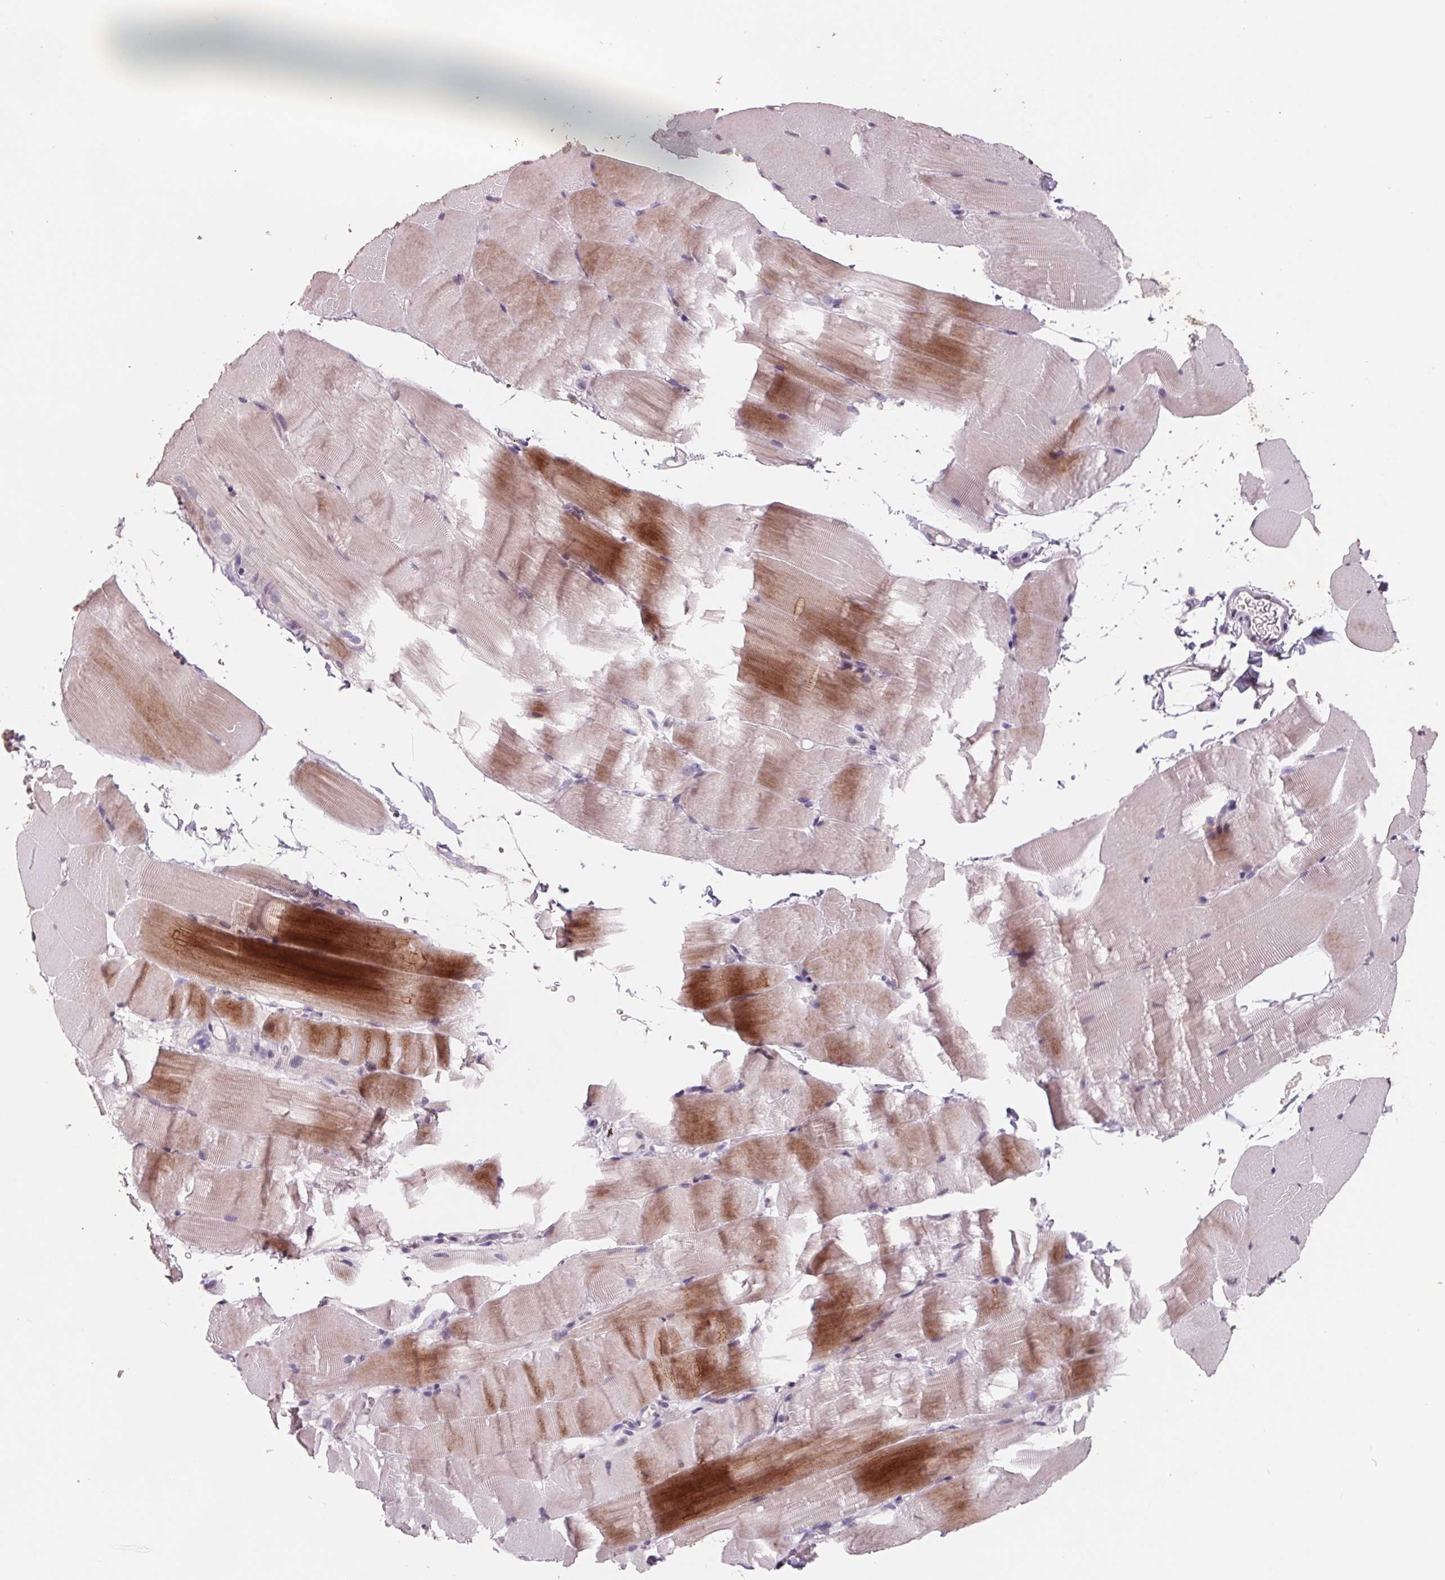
{"staining": {"intensity": "moderate", "quantity": "<25%", "location": "cytoplasmic/membranous"}, "tissue": "skeletal muscle", "cell_type": "Myocytes", "image_type": "normal", "snomed": [{"axis": "morphology", "description": "Normal tissue, NOS"}, {"axis": "topography", "description": "Skeletal muscle"}], "caption": "This is a micrograph of immunohistochemistry (IHC) staining of unremarkable skeletal muscle, which shows moderate staining in the cytoplasmic/membranous of myocytes.", "gene": "FTCD", "patient": {"sex": "female", "age": 37}}